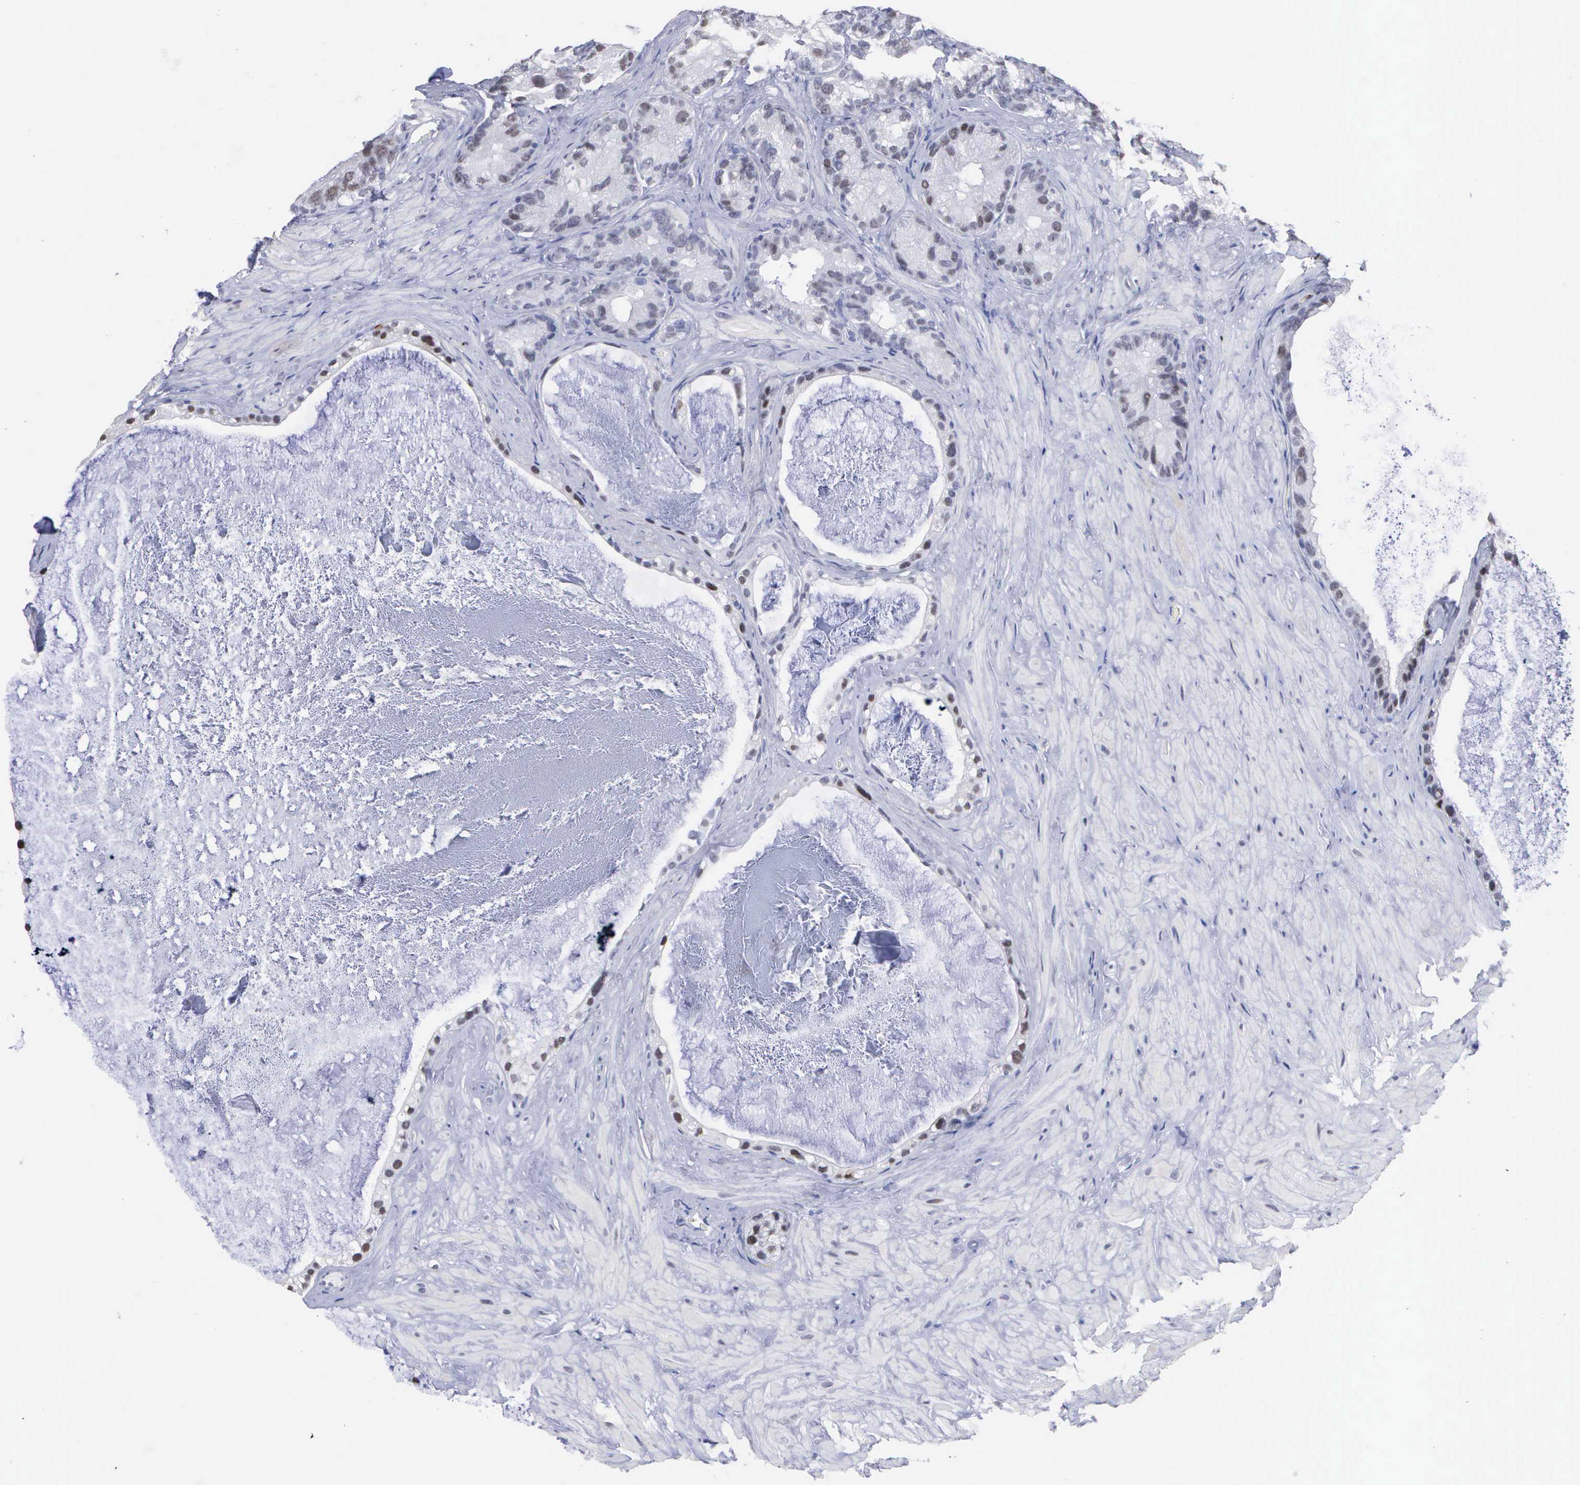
{"staining": {"intensity": "negative", "quantity": "none", "location": "none"}, "tissue": "seminal vesicle", "cell_type": "Glandular cells", "image_type": "normal", "snomed": [{"axis": "morphology", "description": "Normal tissue, NOS"}, {"axis": "topography", "description": "Seminal veicle"}], "caption": "This photomicrograph is of normal seminal vesicle stained with immunohistochemistry (IHC) to label a protein in brown with the nuclei are counter-stained blue. There is no expression in glandular cells. (DAB immunohistochemistry (IHC) visualized using brightfield microscopy, high magnification).", "gene": "SPIN3", "patient": {"sex": "male", "age": 63}}